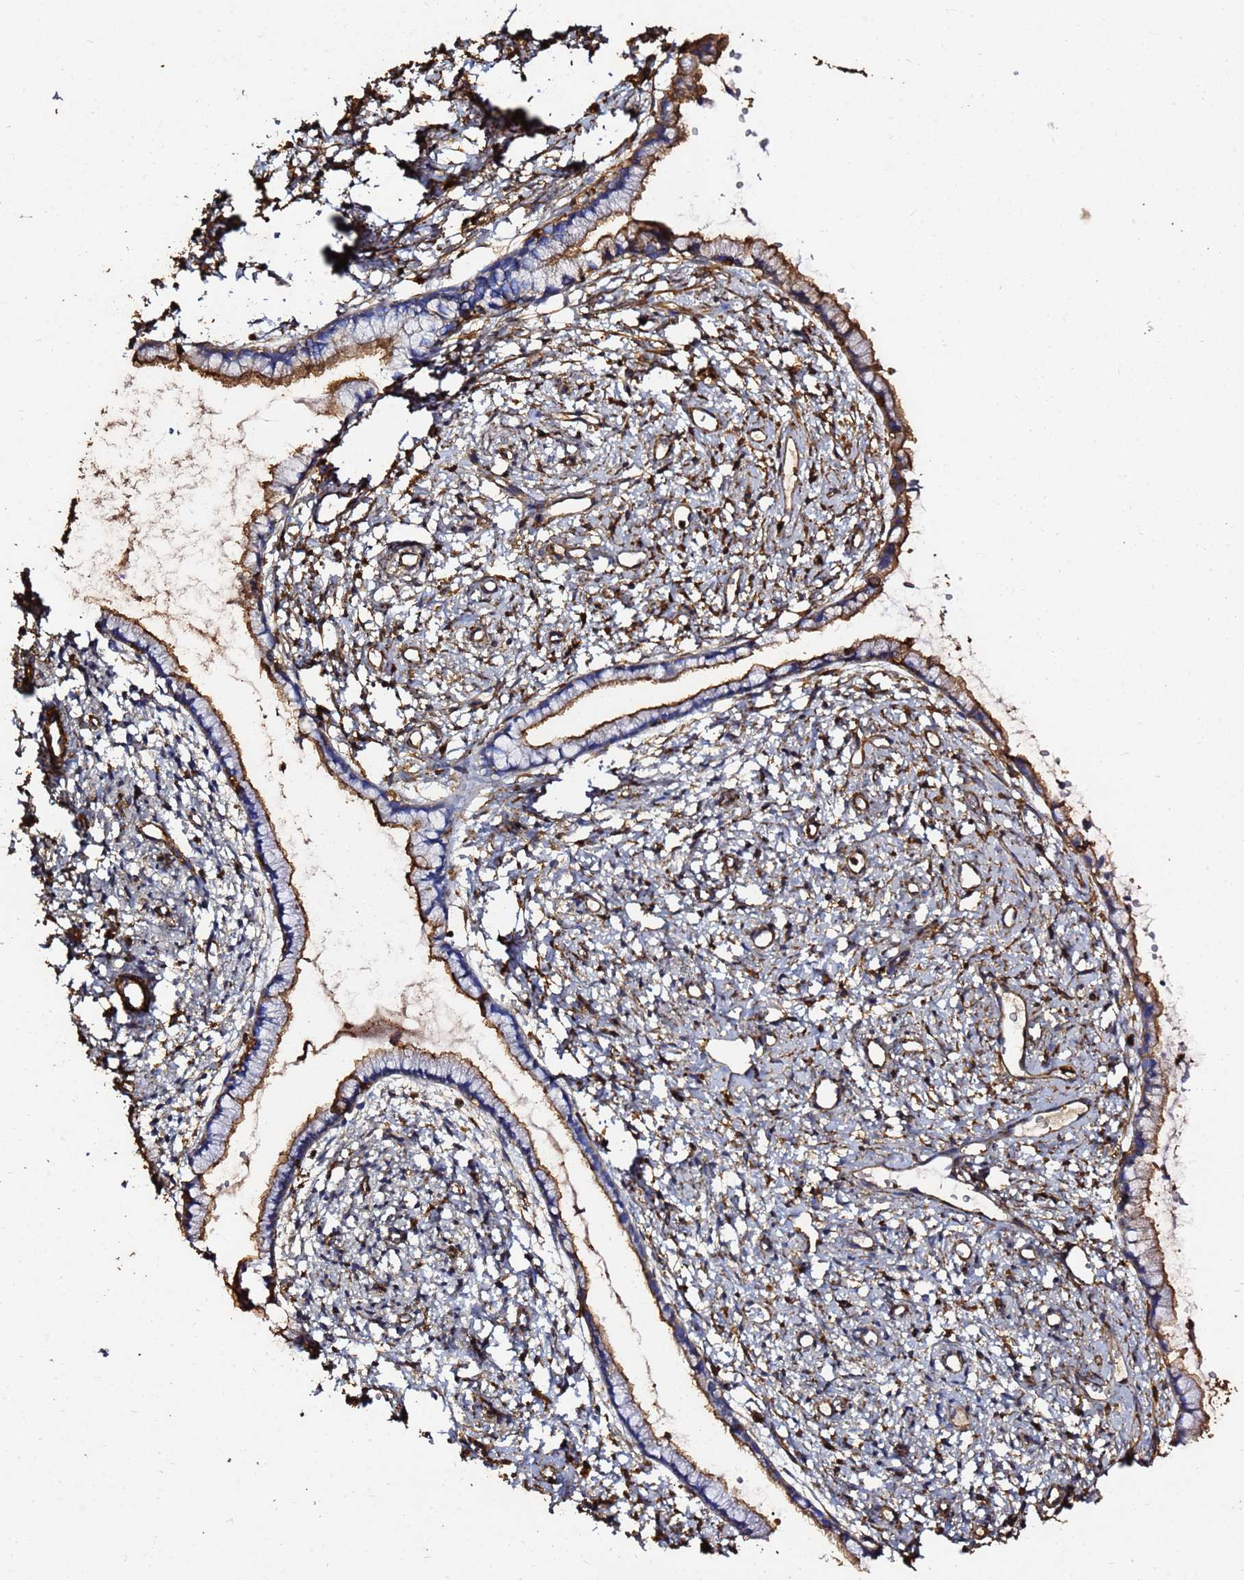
{"staining": {"intensity": "moderate", "quantity": "25%-75%", "location": "cytoplasmic/membranous"}, "tissue": "cervix", "cell_type": "Glandular cells", "image_type": "normal", "snomed": [{"axis": "morphology", "description": "Normal tissue, NOS"}, {"axis": "topography", "description": "Cervix"}], "caption": "DAB (3,3'-diaminobenzidine) immunohistochemical staining of benign human cervix reveals moderate cytoplasmic/membranous protein positivity in approximately 25%-75% of glandular cells.", "gene": "ACTA1", "patient": {"sex": "female", "age": 57}}